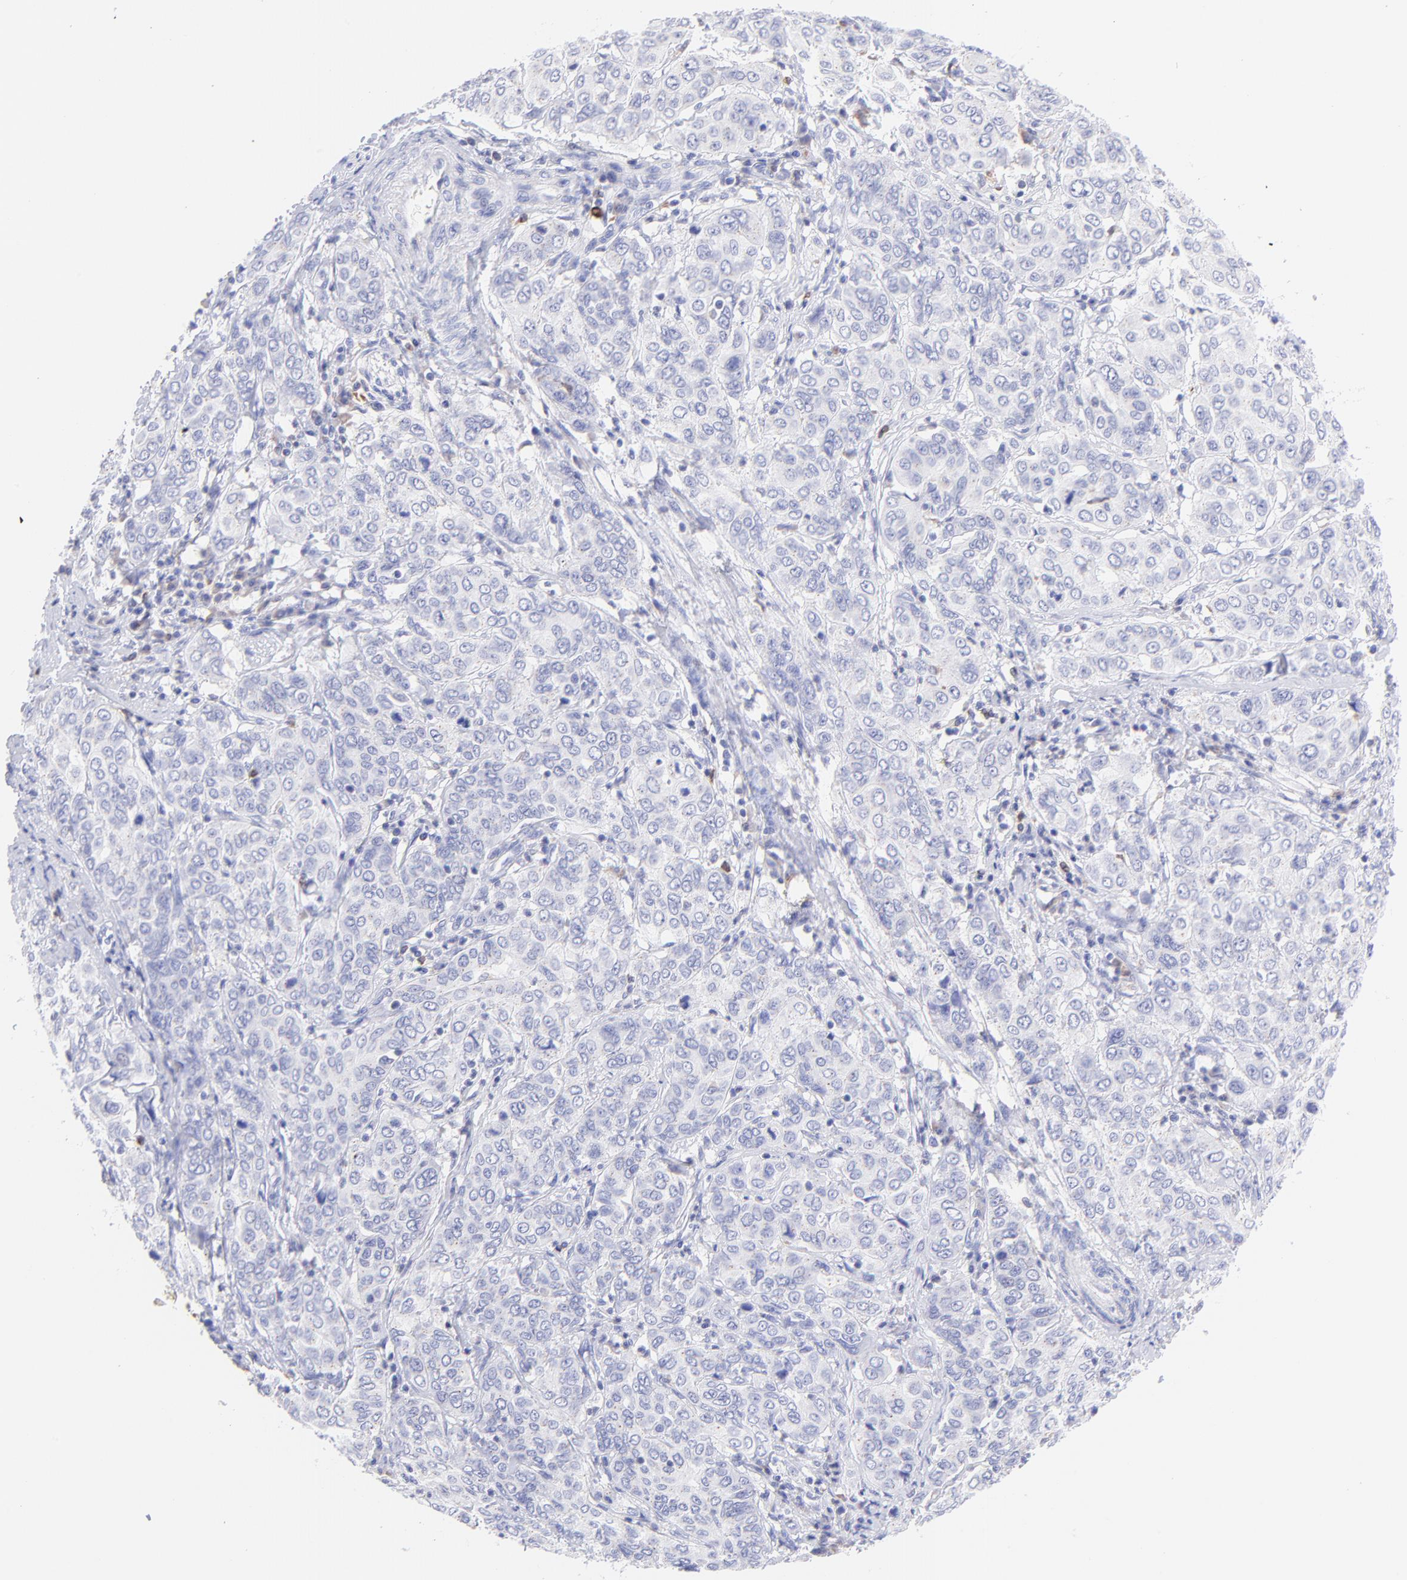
{"staining": {"intensity": "negative", "quantity": "none", "location": "none"}, "tissue": "cervical cancer", "cell_type": "Tumor cells", "image_type": "cancer", "snomed": [{"axis": "morphology", "description": "Squamous cell carcinoma, NOS"}, {"axis": "topography", "description": "Cervix"}], "caption": "High magnification brightfield microscopy of cervical squamous cell carcinoma stained with DAB (3,3'-diaminobenzidine) (brown) and counterstained with hematoxylin (blue): tumor cells show no significant expression.", "gene": "IRAG2", "patient": {"sex": "female", "age": 38}}